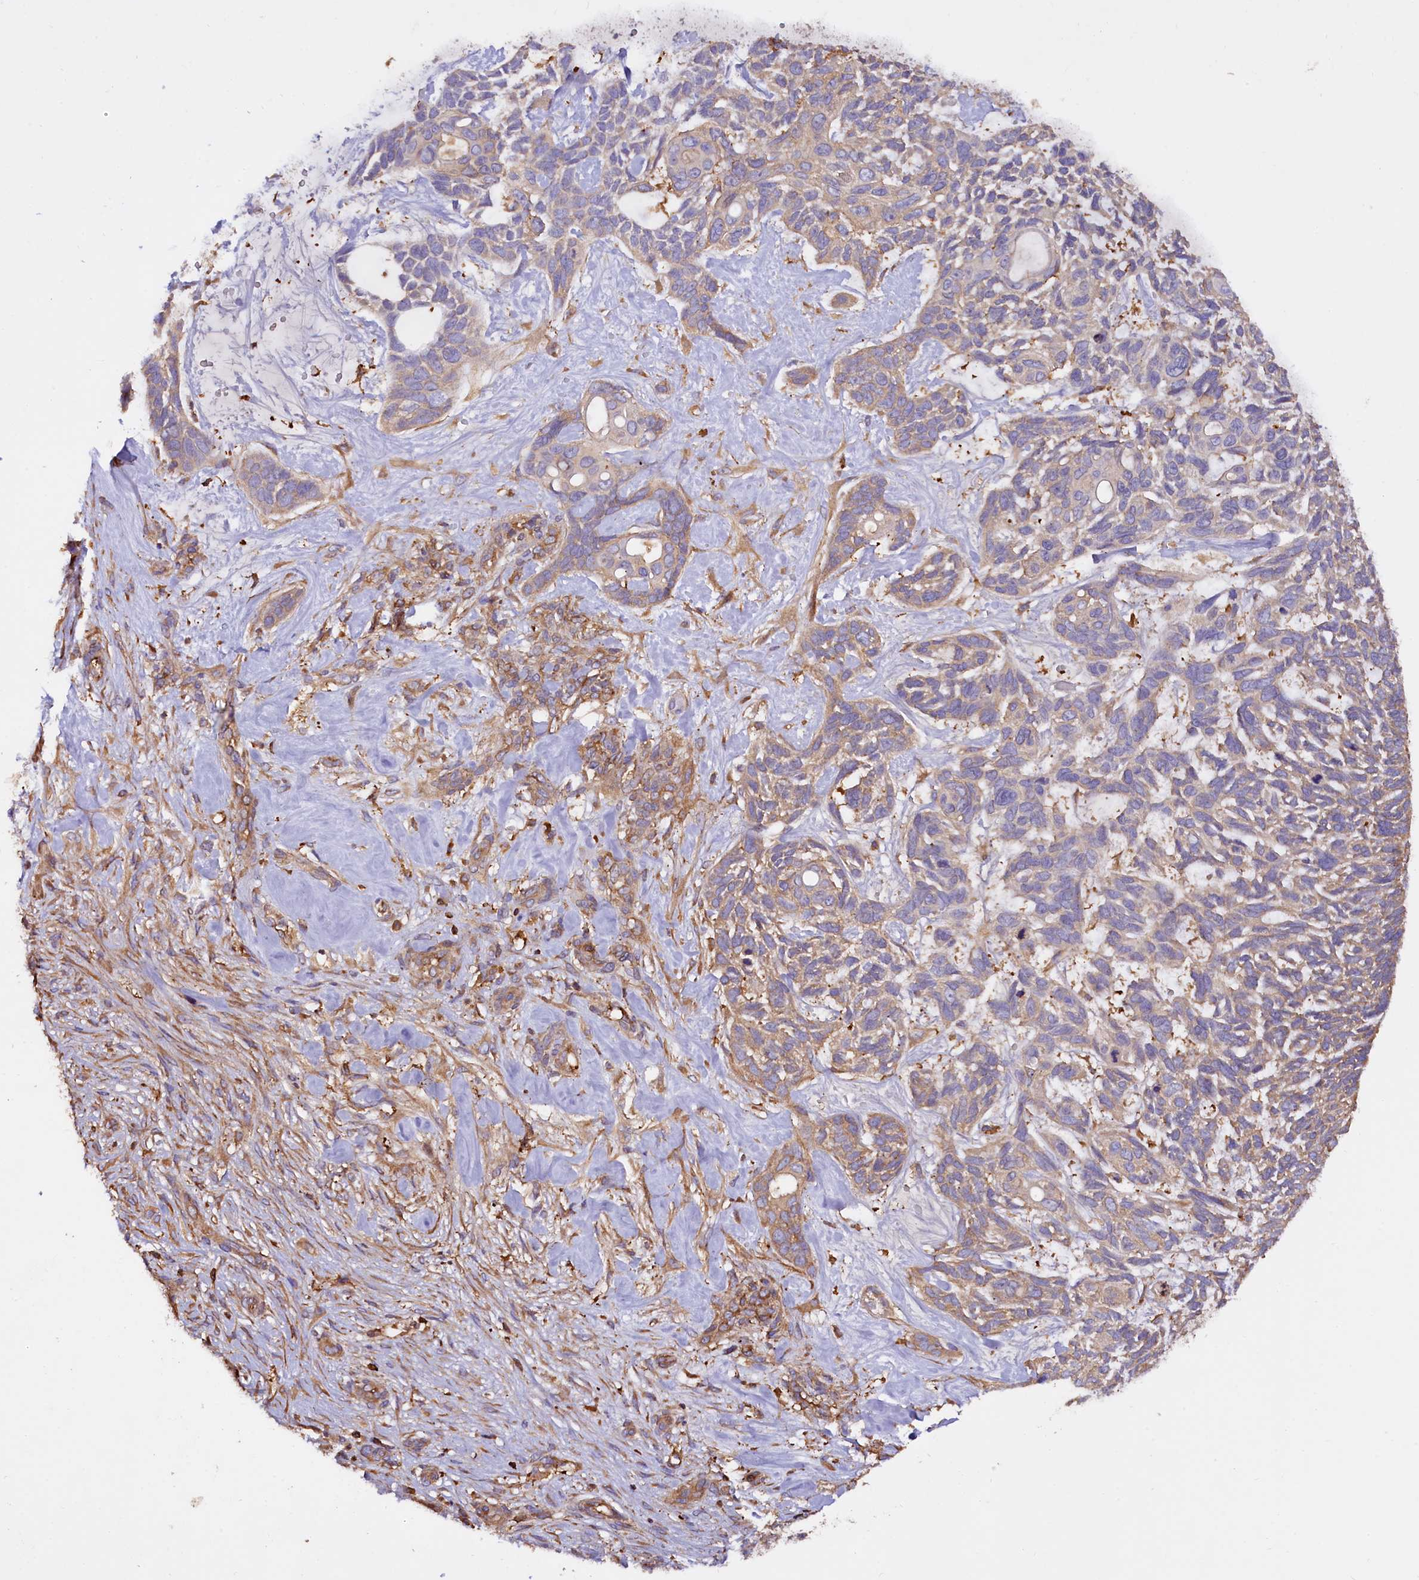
{"staining": {"intensity": "moderate", "quantity": "25%-75%", "location": "cytoplasmic/membranous"}, "tissue": "skin cancer", "cell_type": "Tumor cells", "image_type": "cancer", "snomed": [{"axis": "morphology", "description": "Basal cell carcinoma"}, {"axis": "topography", "description": "Skin"}], "caption": "Immunohistochemistry (IHC) image of basal cell carcinoma (skin) stained for a protein (brown), which reveals medium levels of moderate cytoplasmic/membranous expression in approximately 25%-75% of tumor cells.", "gene": "RARS2", "patient": {"sex": "male", "age": 88}}